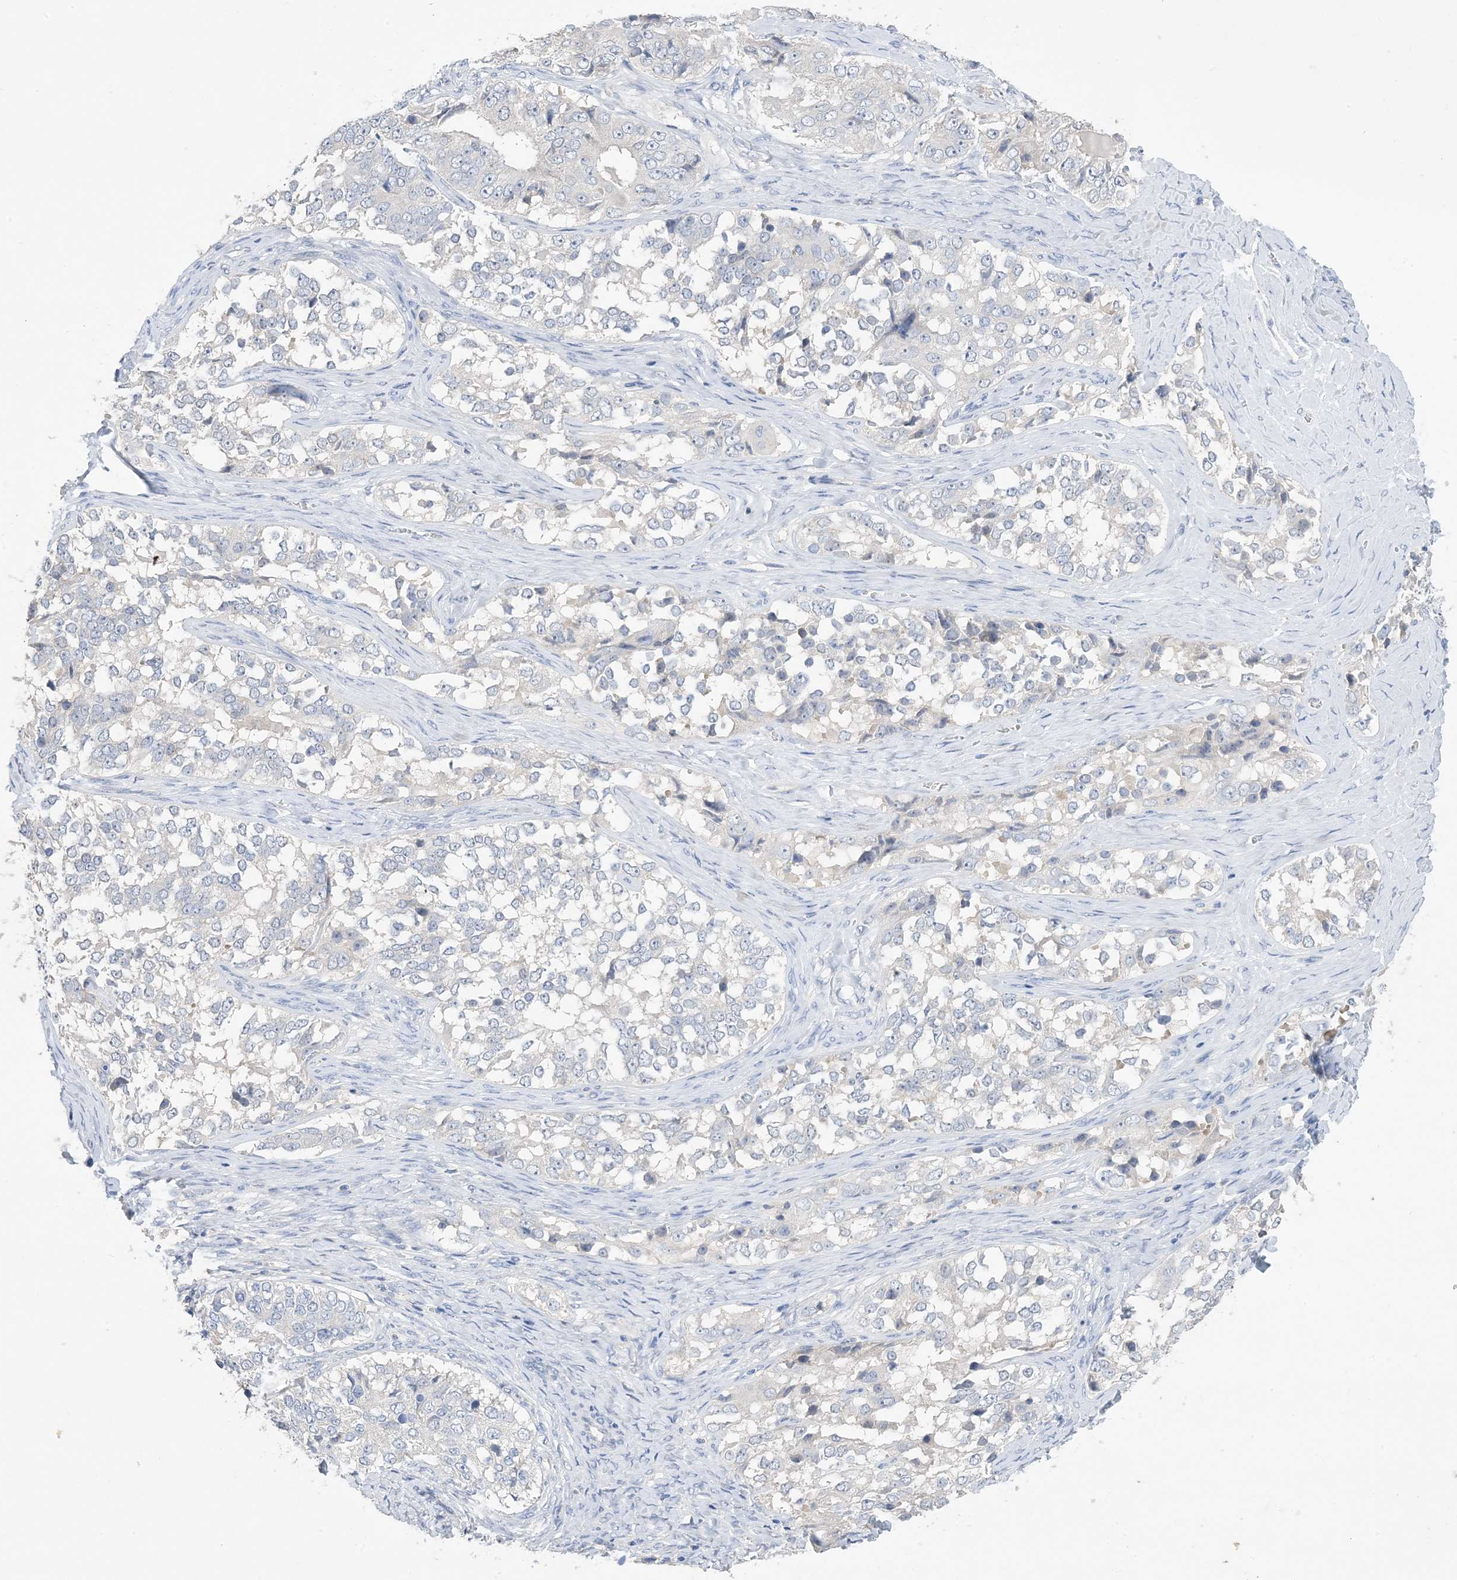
{"staining": {"intensity": "negative", "quantity": "none", "location": "none"}, "tissue": "ovarian cancer", "cell_type": "Tumor cells", "image_type": "cancer", "snomed": [{"axis": "morphology", "description": "Carcinoma, endometroid"}, {"axis": "topography", "description": "Ovary"}], "caption": "Tumor cells are negative for protein expression in human endometroid carcinoma (ovarian).", "gene": "KPRP", "patient": {"sex": "female", "age": 51}}